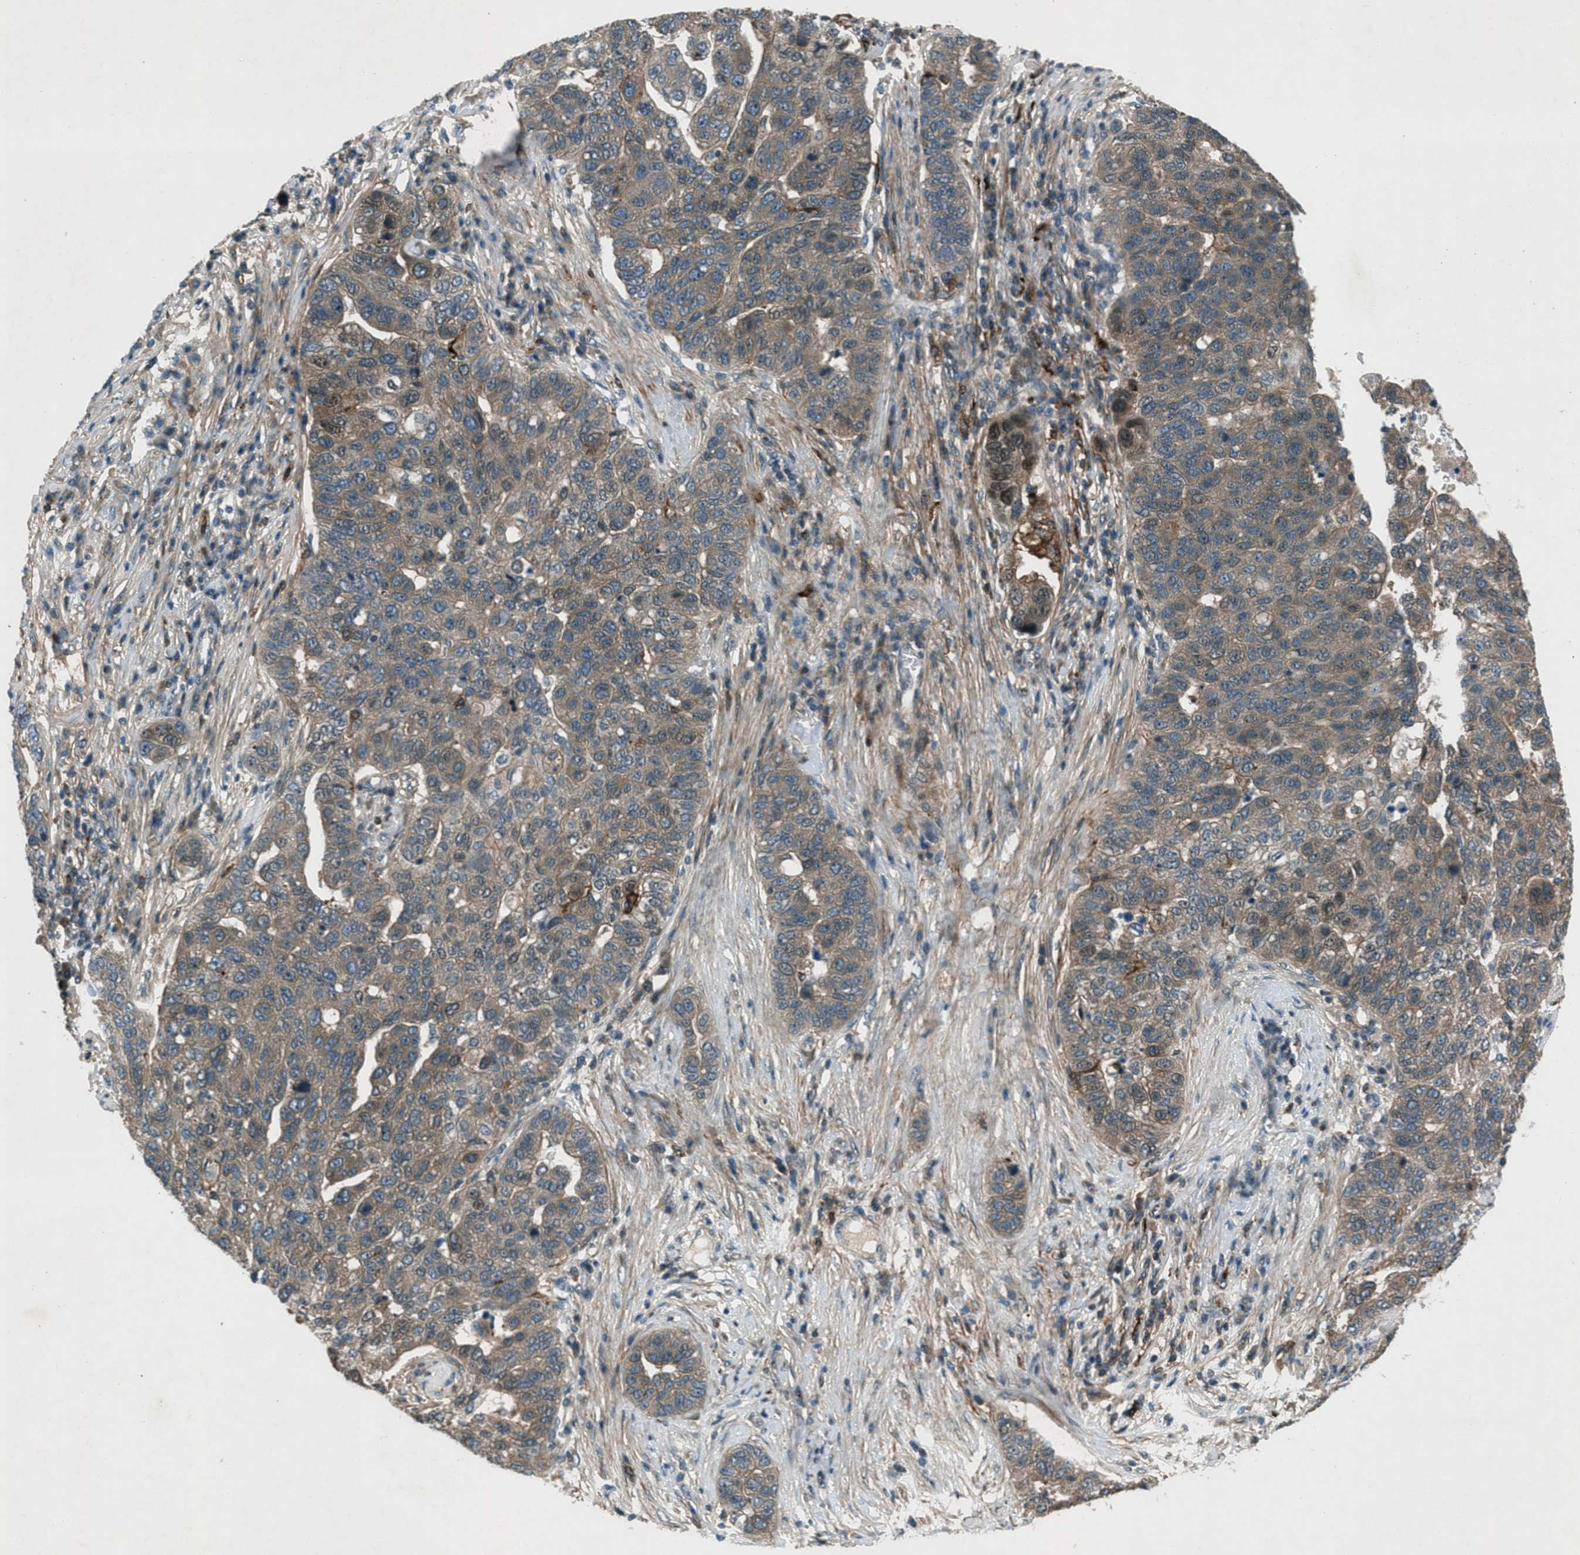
{"staining": {"intensity": "moderate", "quantity": ">75%", "location": "cytoplasmic/membranous"}, "tissue": "pancreatic cancer", "cell_type": "Tumor cells", "image_type": "cancer", "snomed": [{"axis": "morphology", "description": "Adenocarcinoma, NOS"}, {"axis": "topography", "description": "Pancreas"}], "caption": "Protein staining displays moderate cytoplasmic/membranous positivity in approximately >75% of tumor cells in pancreatic cancer (adenocarcinoma).", "gene": "EPSTI1", "patient": {"sex": "female", "age": 61}}